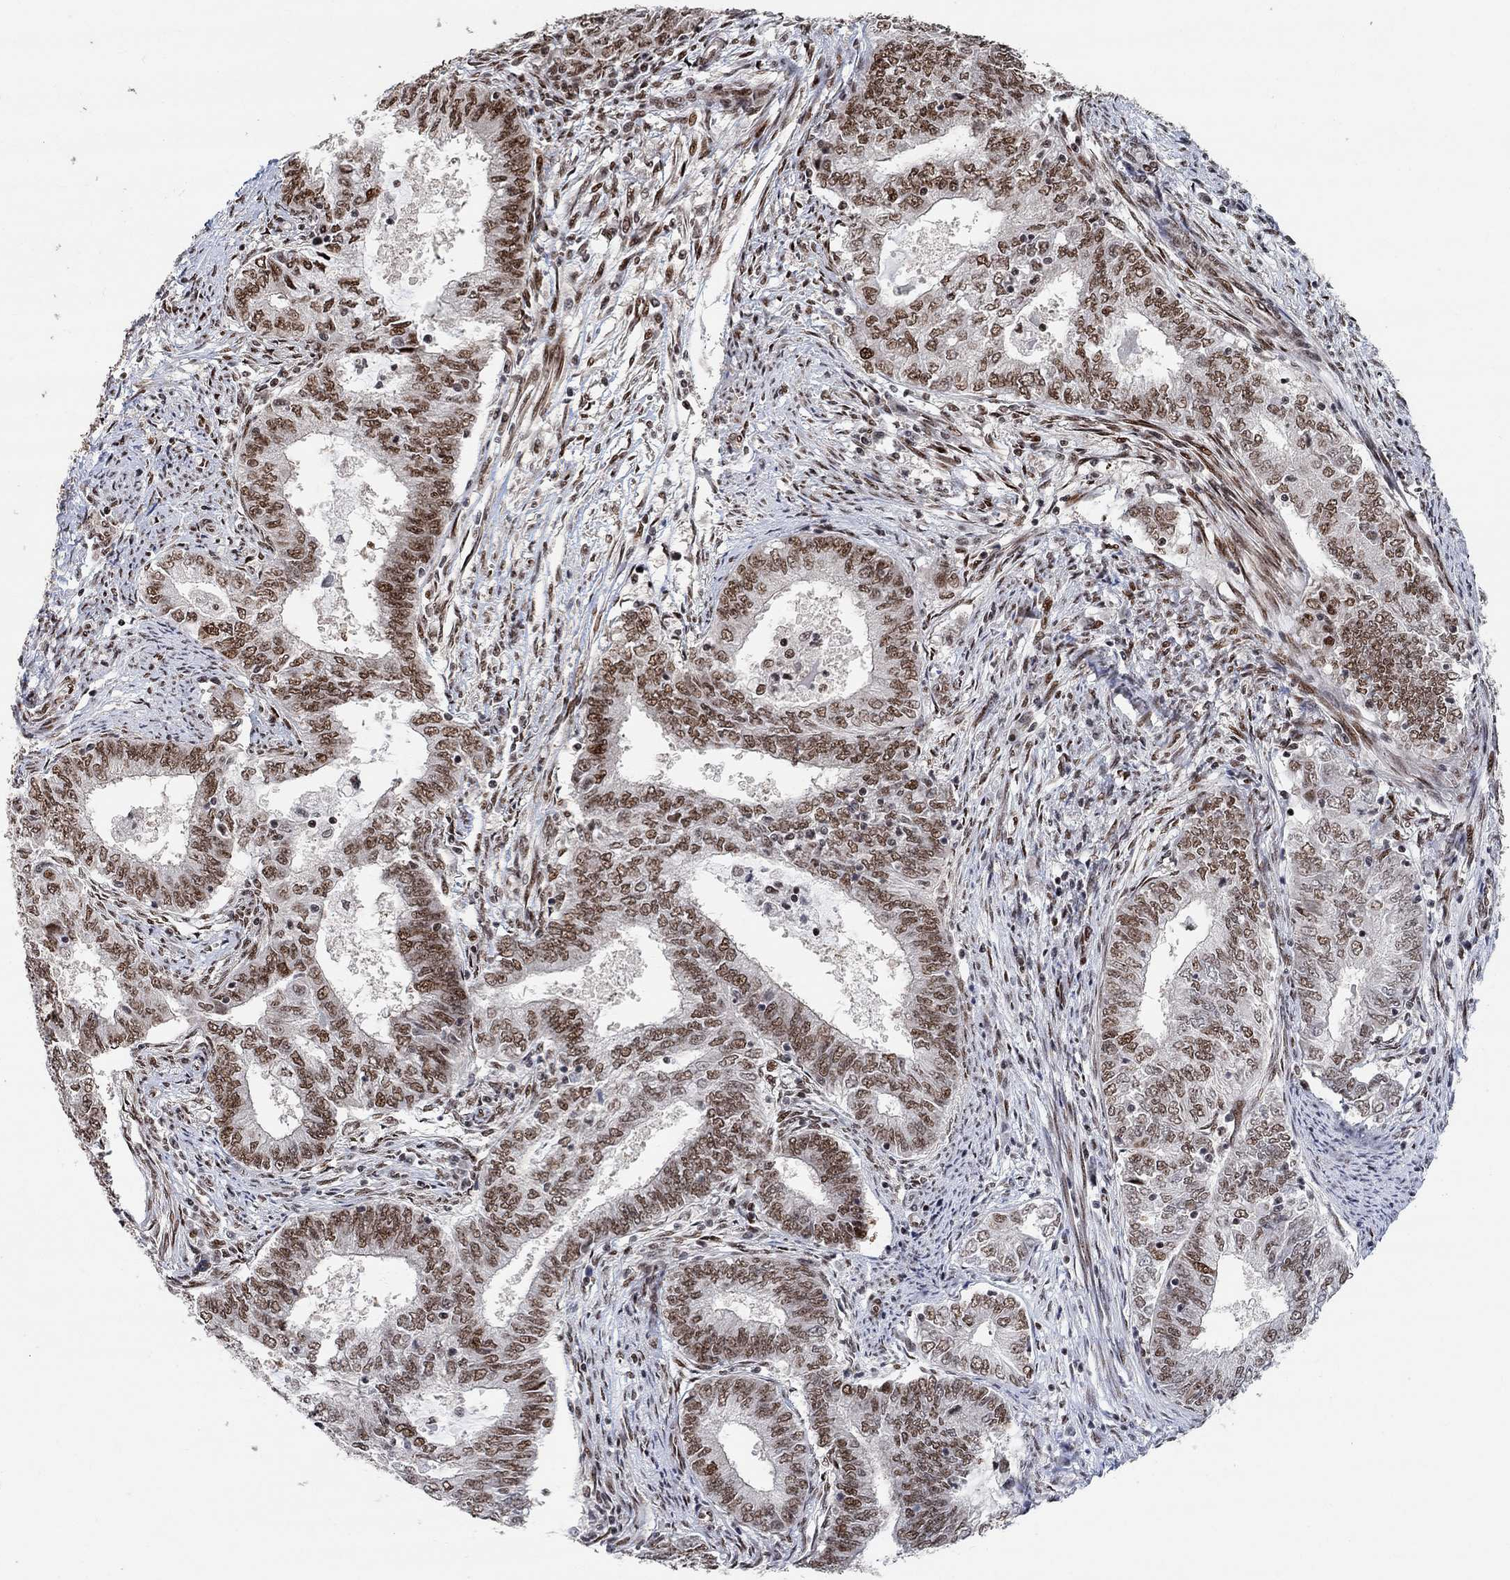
{"staining": {"intensity": "strong", "quantity": "25%-75%", "location": "nuclear"}, "tissue": "endometrial cancer", "cell_type": "Tumor cells", "image_type": "cancer", "snomed": [{"axis": "morphology", "description": "Adenocarcinoma, NOS"}, {"axis": "topography", "description": "Endometrium"}], "caption": "Protein expression analysis of adenocarcinoma (endometrial) shows strong nuclear positivity in approximately 25%-75% of tumor cells. Nuclei are stained in blue.", "gene": "E4F1", "patient": {"sex": "female", "age": 62}}